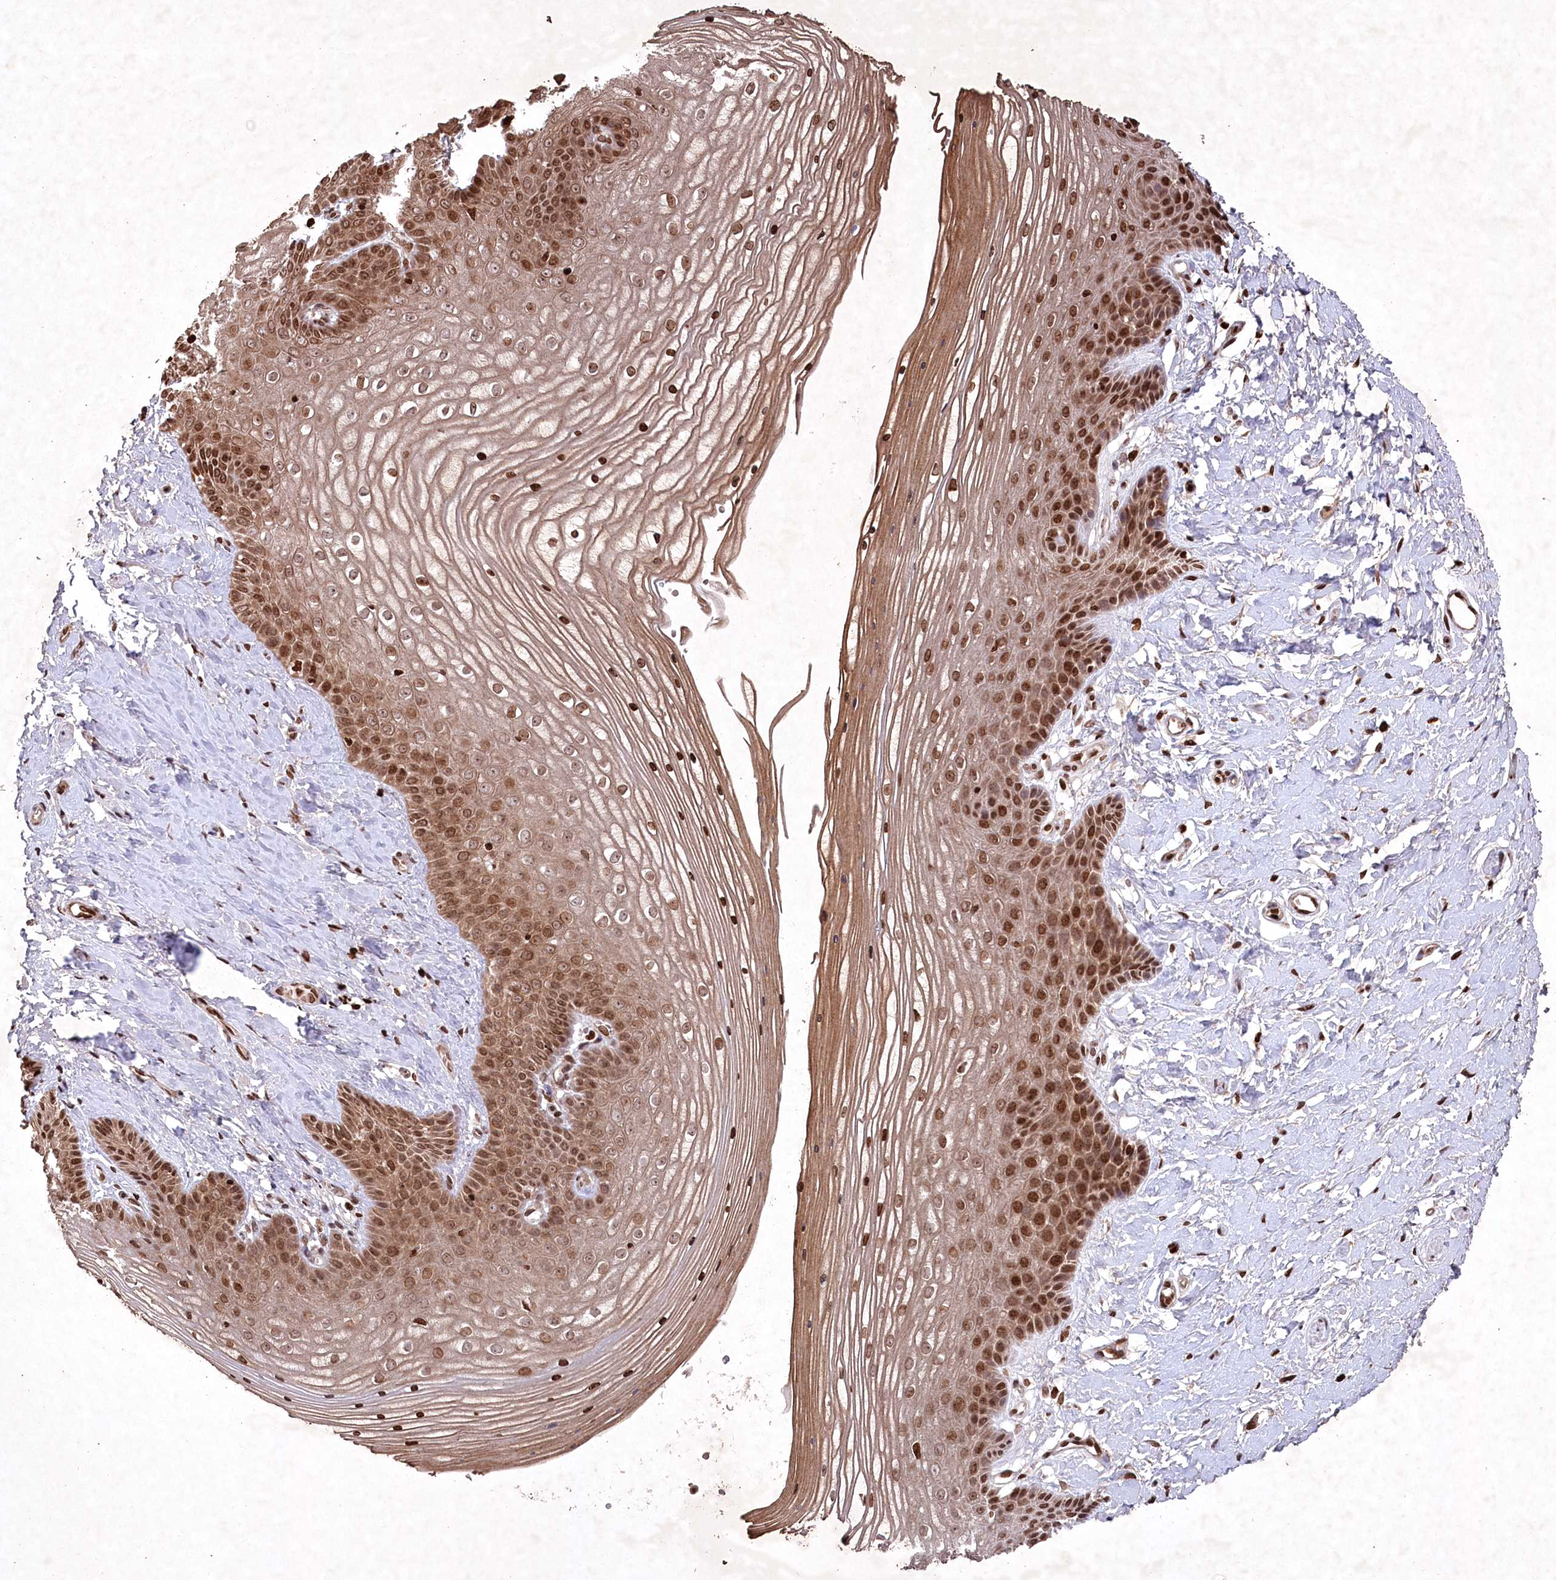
{"staining": {"intensity": "strong", "quantity": ">75%", "location": "cytoplasmic/membranous,nuclear"}, "tissue": "vagina", "cell_type": "Squamous epithelial cells", "image_type": "normal", "snomed": [{"axis": "morphology", "description": "Normal tissue, NOS"}, {"axis": "topography", "description": "Vagina"}, {"axis": "topography", "description": "Cervix"}], "caption": "The photomicrograph demonstrates a brown stain indicating the presence of a protein in the cytoplasmic/membranous,nuclear of squamous epithelial cells in vagina. (Stains: DAB in brown, nuclei in blue, Microscopy: brightfield microscopy at high magnification).", "gene": "CCSER2", "patient": {"sex": "female", "age": 40}}